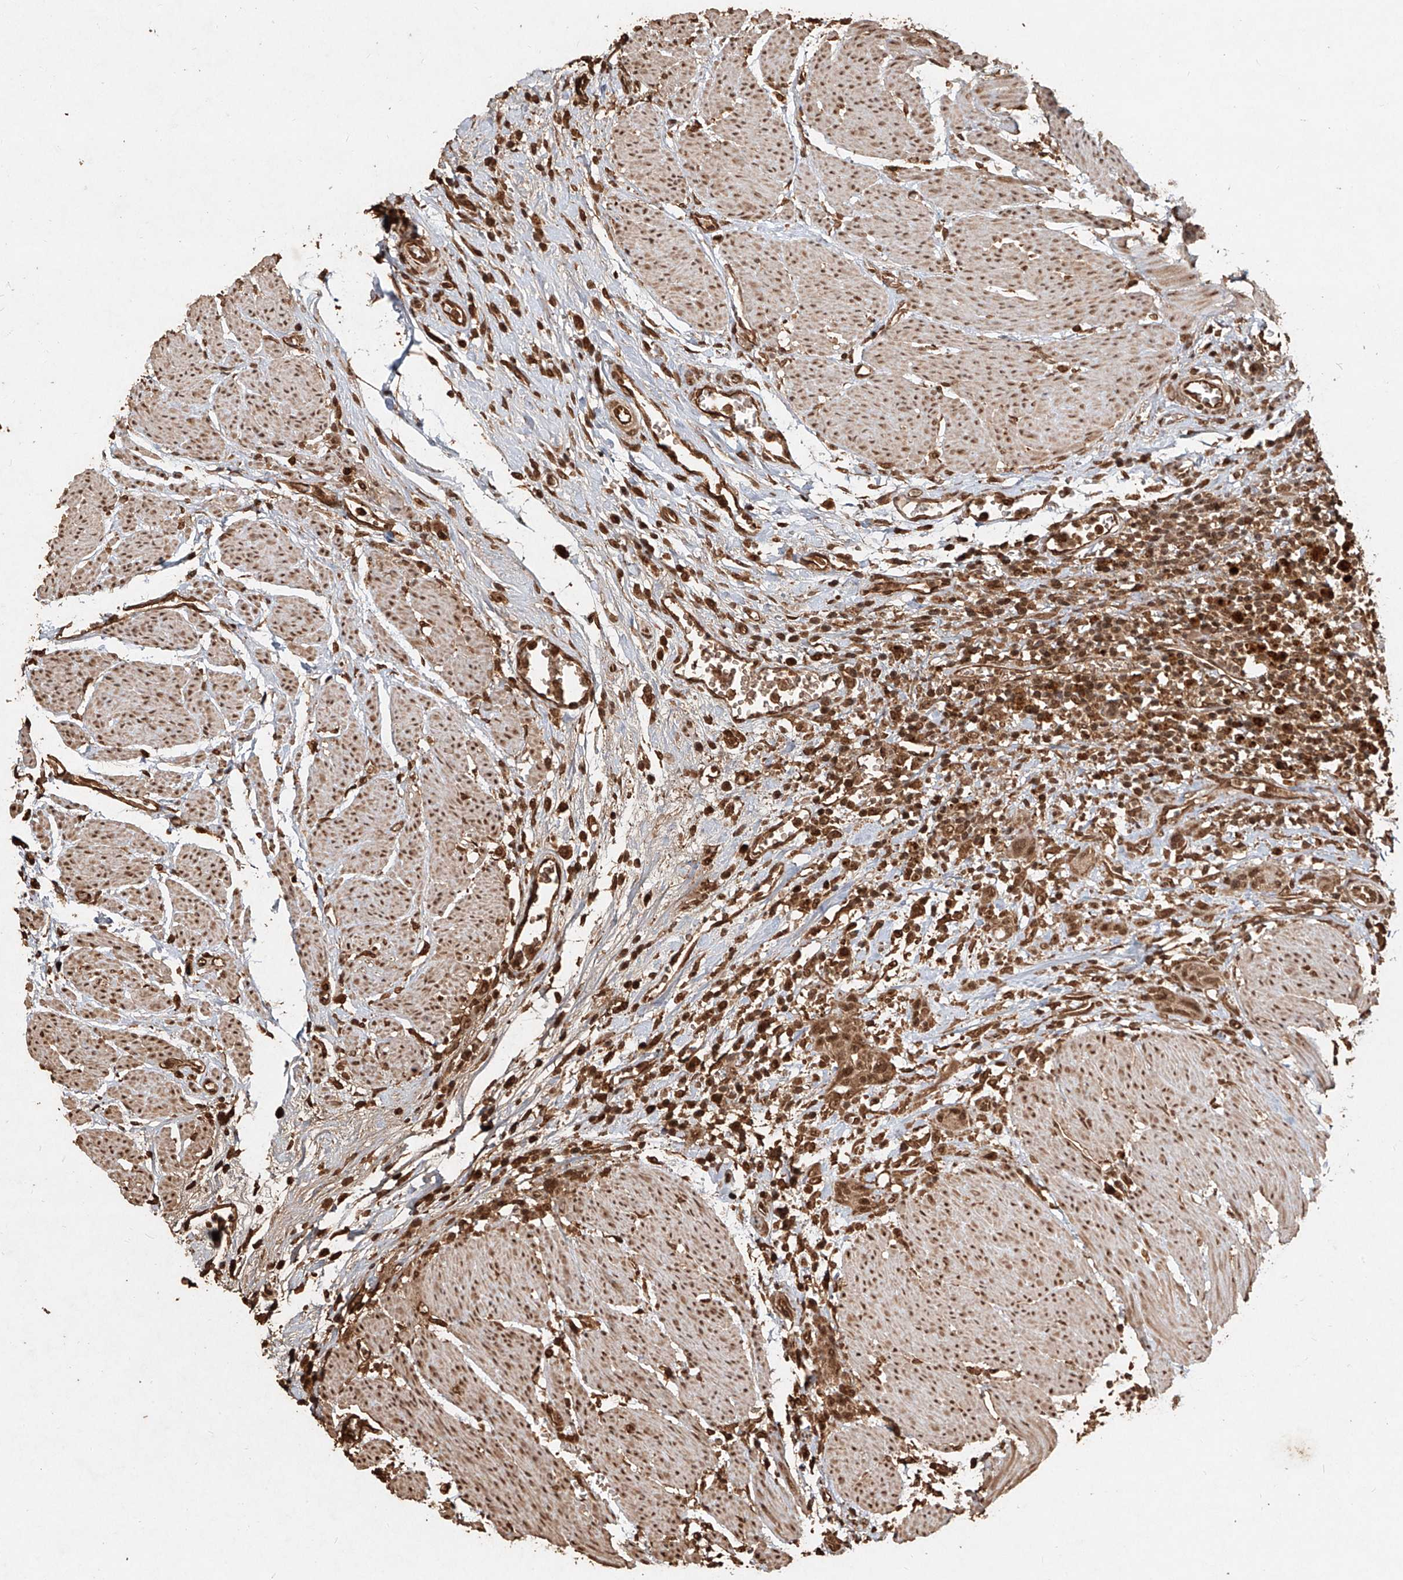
{"staining": {"intensity": "moderate", "quantity": ">75%", "location": "cytoplasmic/membranous,nuclear"}, "tissue": "urothelial cancer", "cell_type": "Tumor cells", "image_type": "cancer", "snomed": [{"axis": "morphology", "description": "Urothelial carcinoma, High grade"}, {"axis": "topography", "description": "Urinary bladder"}], "caption": "High-grade urothelial carcinoma tissue shows moderate cytoplasmic/membranous and nuclear positivity in about >75% of tumor cells", "gene": "UBE2K", "patient": {"sex": "male", "age": 35}}